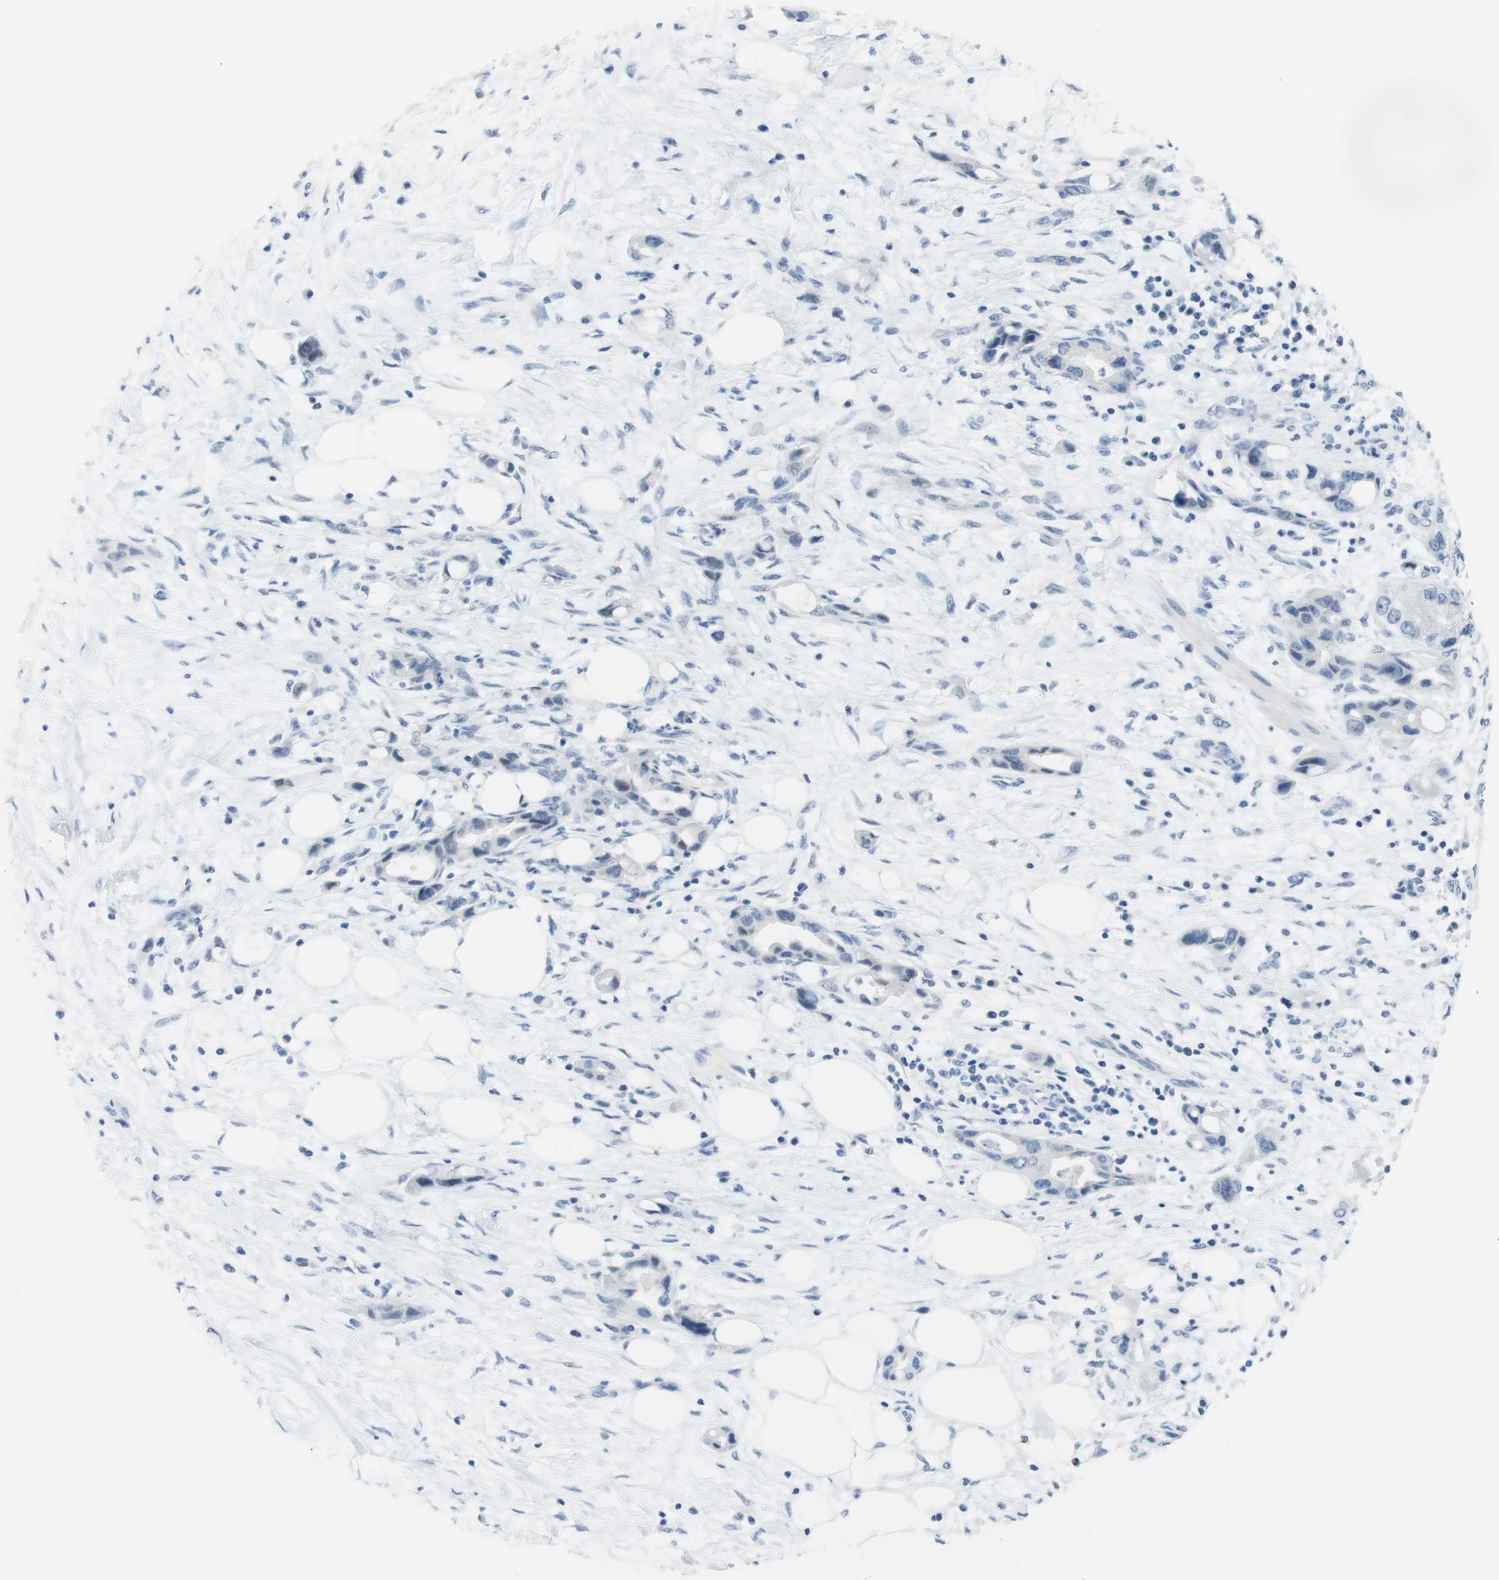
{"staining": {"intensity": "negative", "quantity": "none", "location": "none"}, "tissue": "pancreatic cancer", "cell_type": "Tumor cells", "image_type": "cancer", "snomed": [{"axis": "morphology", "description": "Adenocarcinoma, NOS"}, {"axis": "topography", "description": "Pancreas"}], "caption": "DAB immunohistochemical staining of pancreatic adenocarcinoma demonstrates no significant expression in tumor cells. (DAB immunohistochemistry (IHC) with hematoxylin counter stain).", "gene": "OPN1SW", "patient": {"sex": "female", "age": 57}}